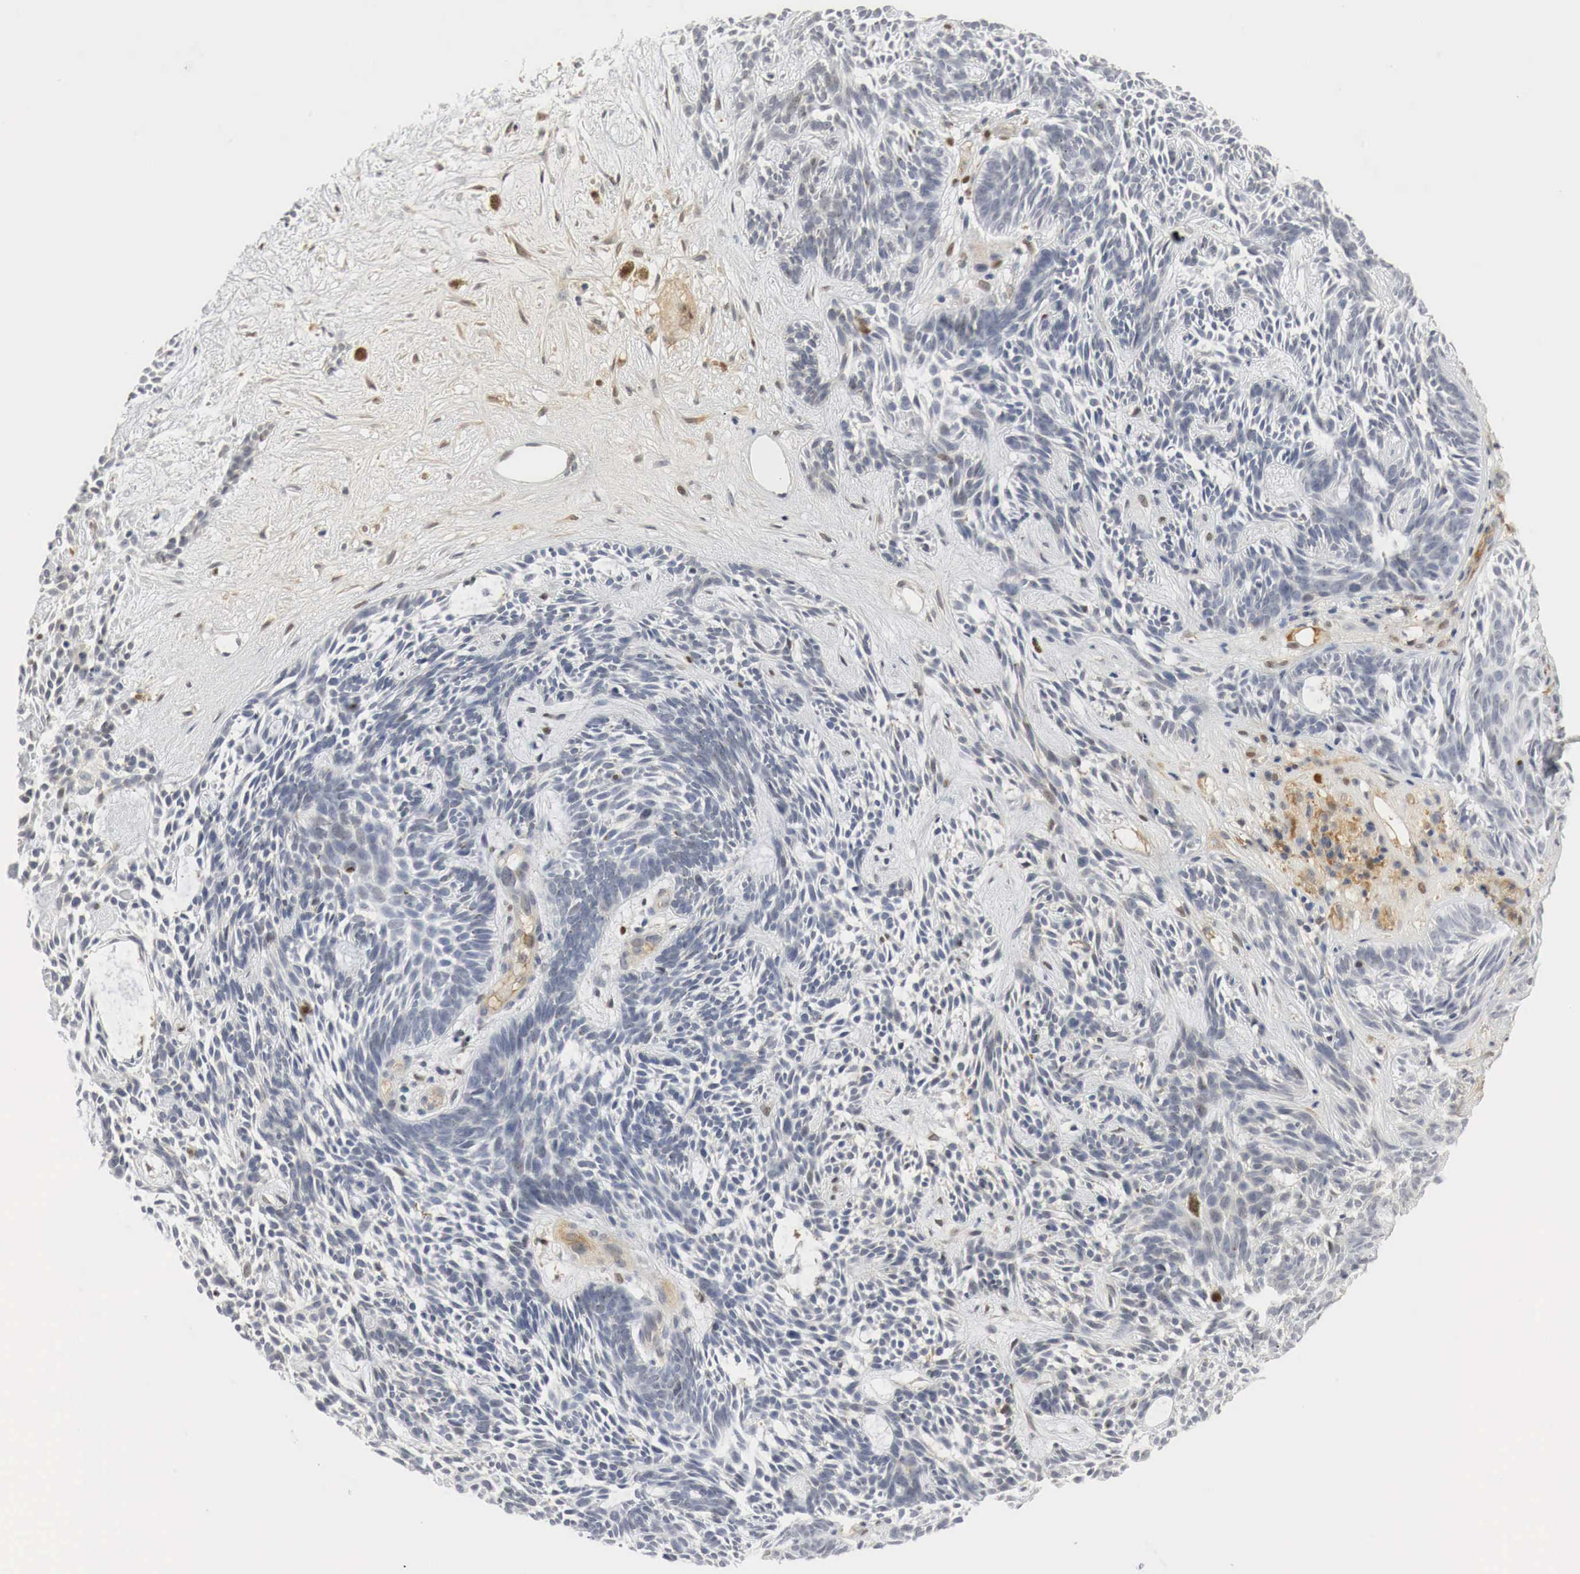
{"staining": {"intensity": "weak", "quantity": "<25%", "location": "cytoplasmic/membranous,nuclear"}, "tissue": "skin cancer", "cell_type": "Tumor cells", "image_type": "cancer", "snomed": [{"axis": "morphology", "description": "Basal cell carcinoma"}, {"axis": "topography", "description": "Skin"}], "caption": "The histopathology image demonstrates no significant staining in tumor cells of skin cancer (basal cell carcinoma).", "gene": "MYC", "patient": {"sex": "male", "age": 58}}